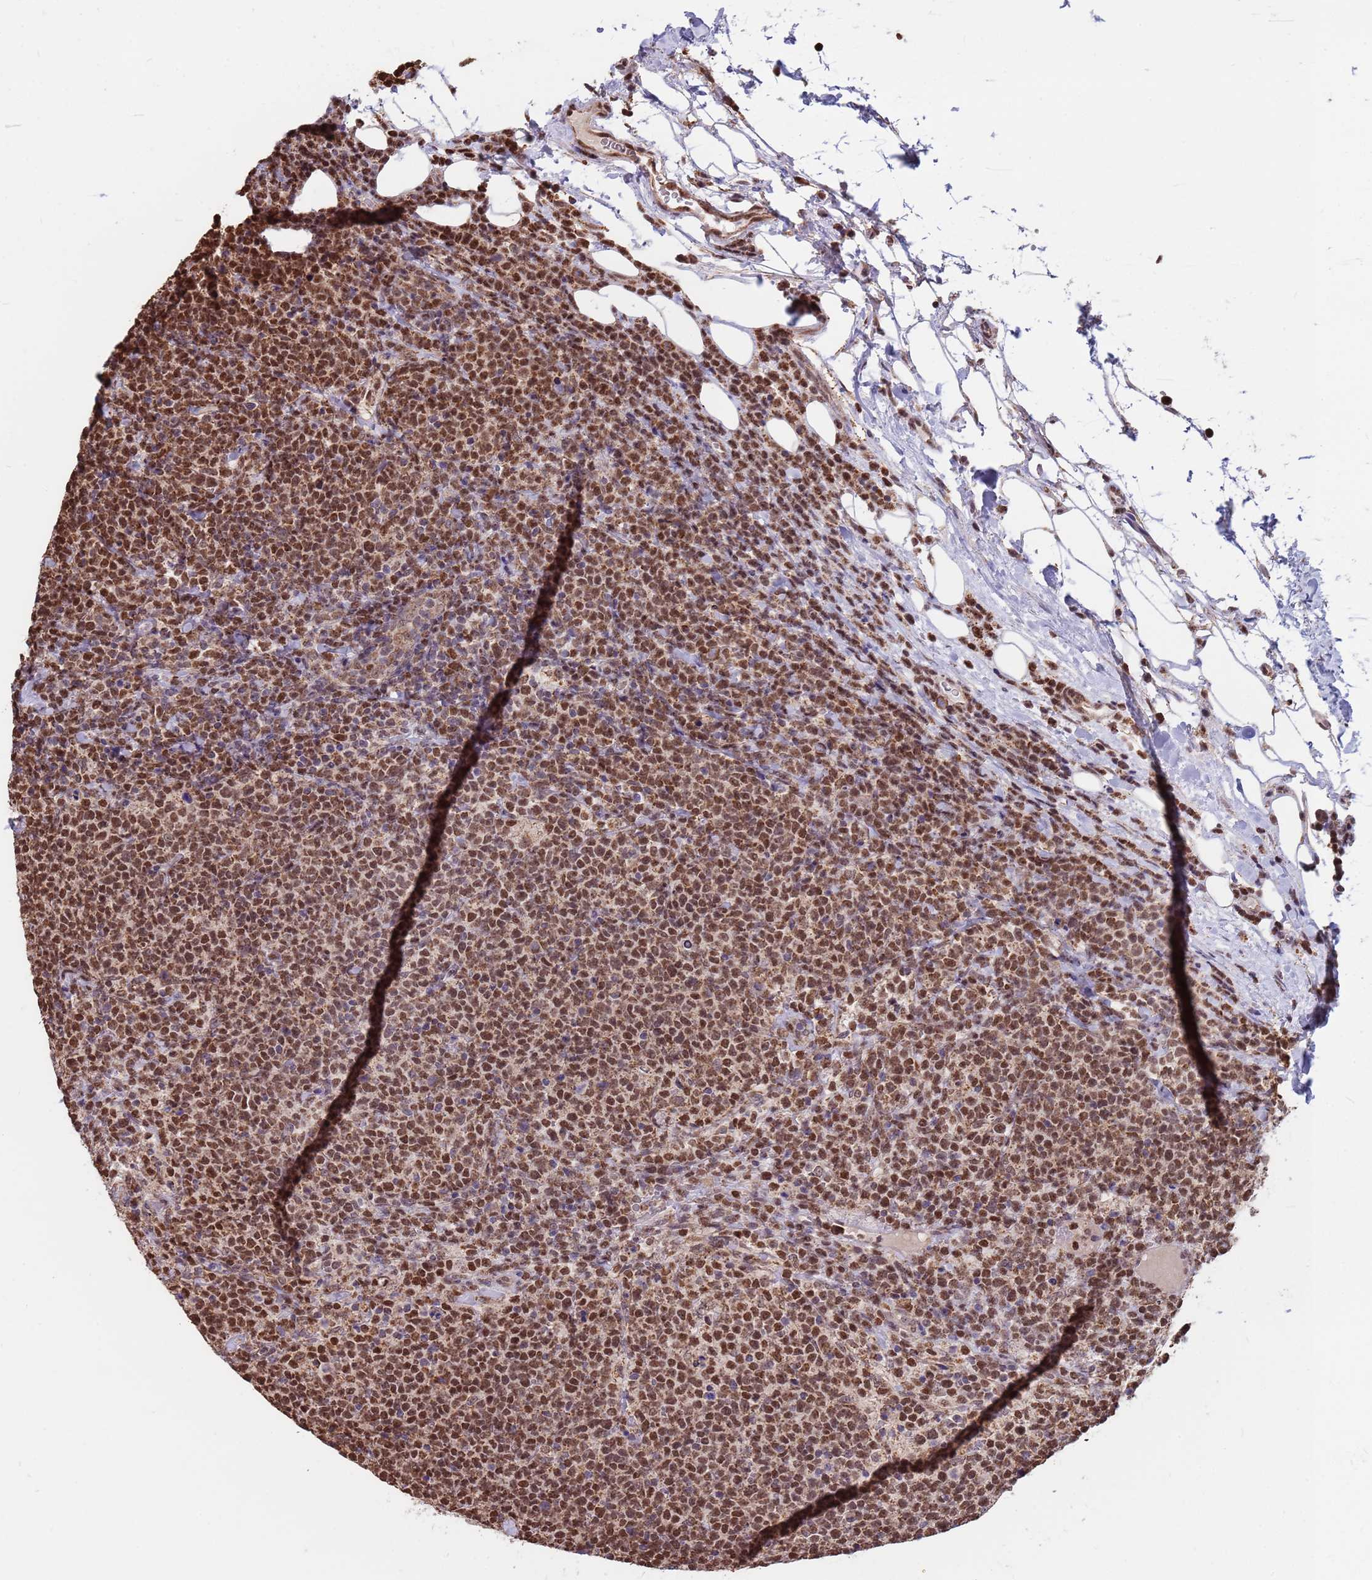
{"staining": {"intensity": "moderate", "quantity": ">75%", "location": "nuclear"}, "tissue": "lymphoma", "cell_type": "Tumor cells", "image_type": "cancer", "snomed": [{"axis": "morphology", "description": "Malignant lymphoma, non-Hodgkin's type, High grade"}, {"axis": "topography", "description": "Lymph node"}], "caption": "The micrograph reveals staining of malignant lymphoma, non-Hodgkin's type (high-grade), revealing moderate nuclear protein staining (brown color) within tumor cells. The protein of interest is stained brown, and the nuclei are stained in blue (DAB (3,3'-diaminobenzidine) IHC with brightfield microscopy, high magnification).", "gene": "DENND2B", "patient": {"sex": "male", "age": 61}}